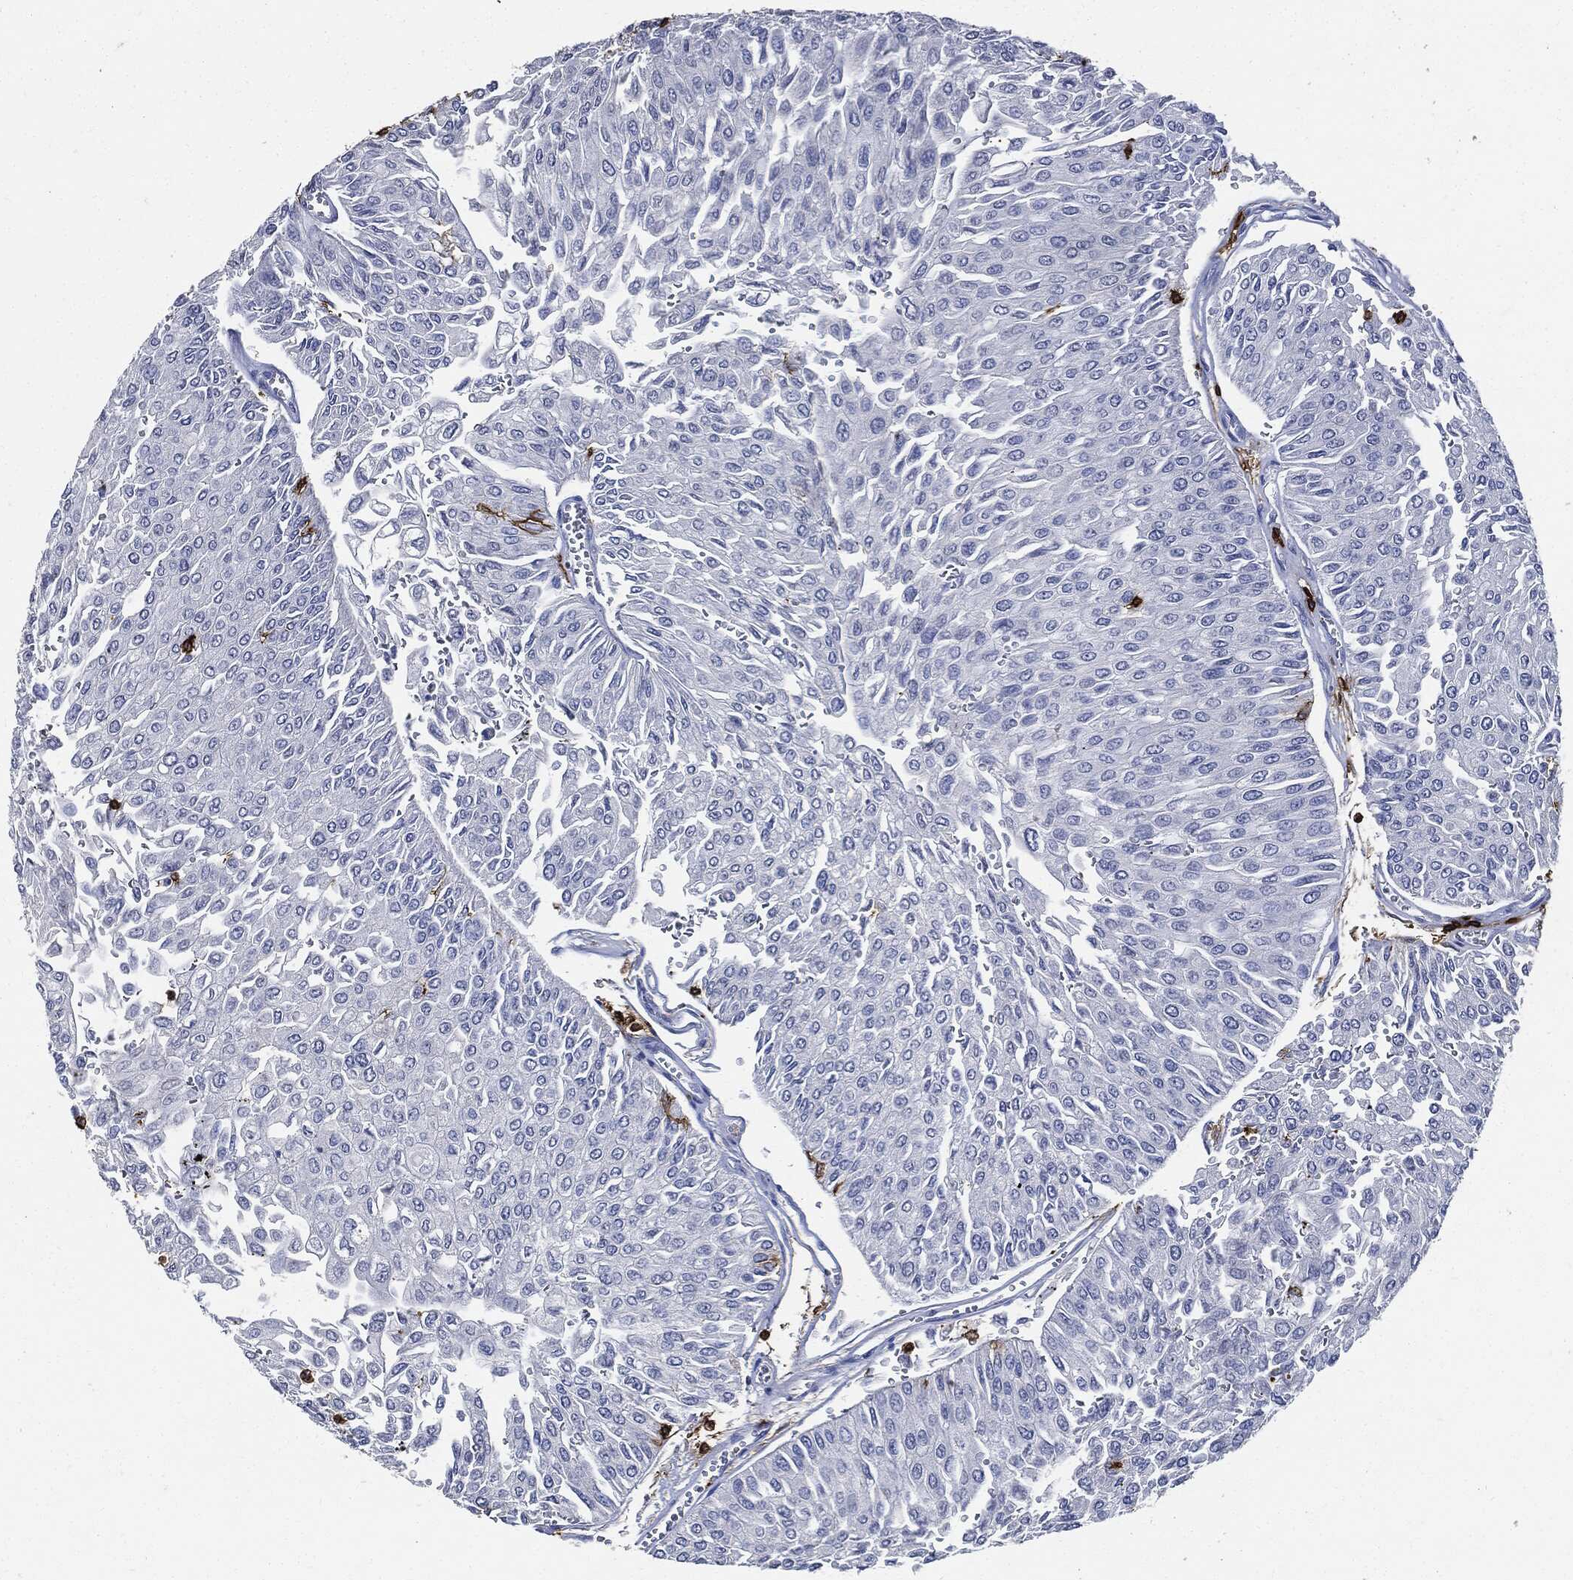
{"staining": {"intensity": "negative", "quantity": "none", "location": "none"}, "tissue": "urothelial cancer", "cell_type": "Tumor cells", "image_type": "cancer", "snomed": [{"axis": "morphology", "description": "Urothelial carcinoma, Low grade"}, {"axis": "topography", "description": "Urinary bladder"}], "caption": "DAB (3,3'-diaminobenzidine) immunohistochemical staining of urothelial carcinoma (low-grade) demonstrates no significant expression in tumor cells.", "gene": "PTPRC", "patient": {"sex": "male", "age": 67}}